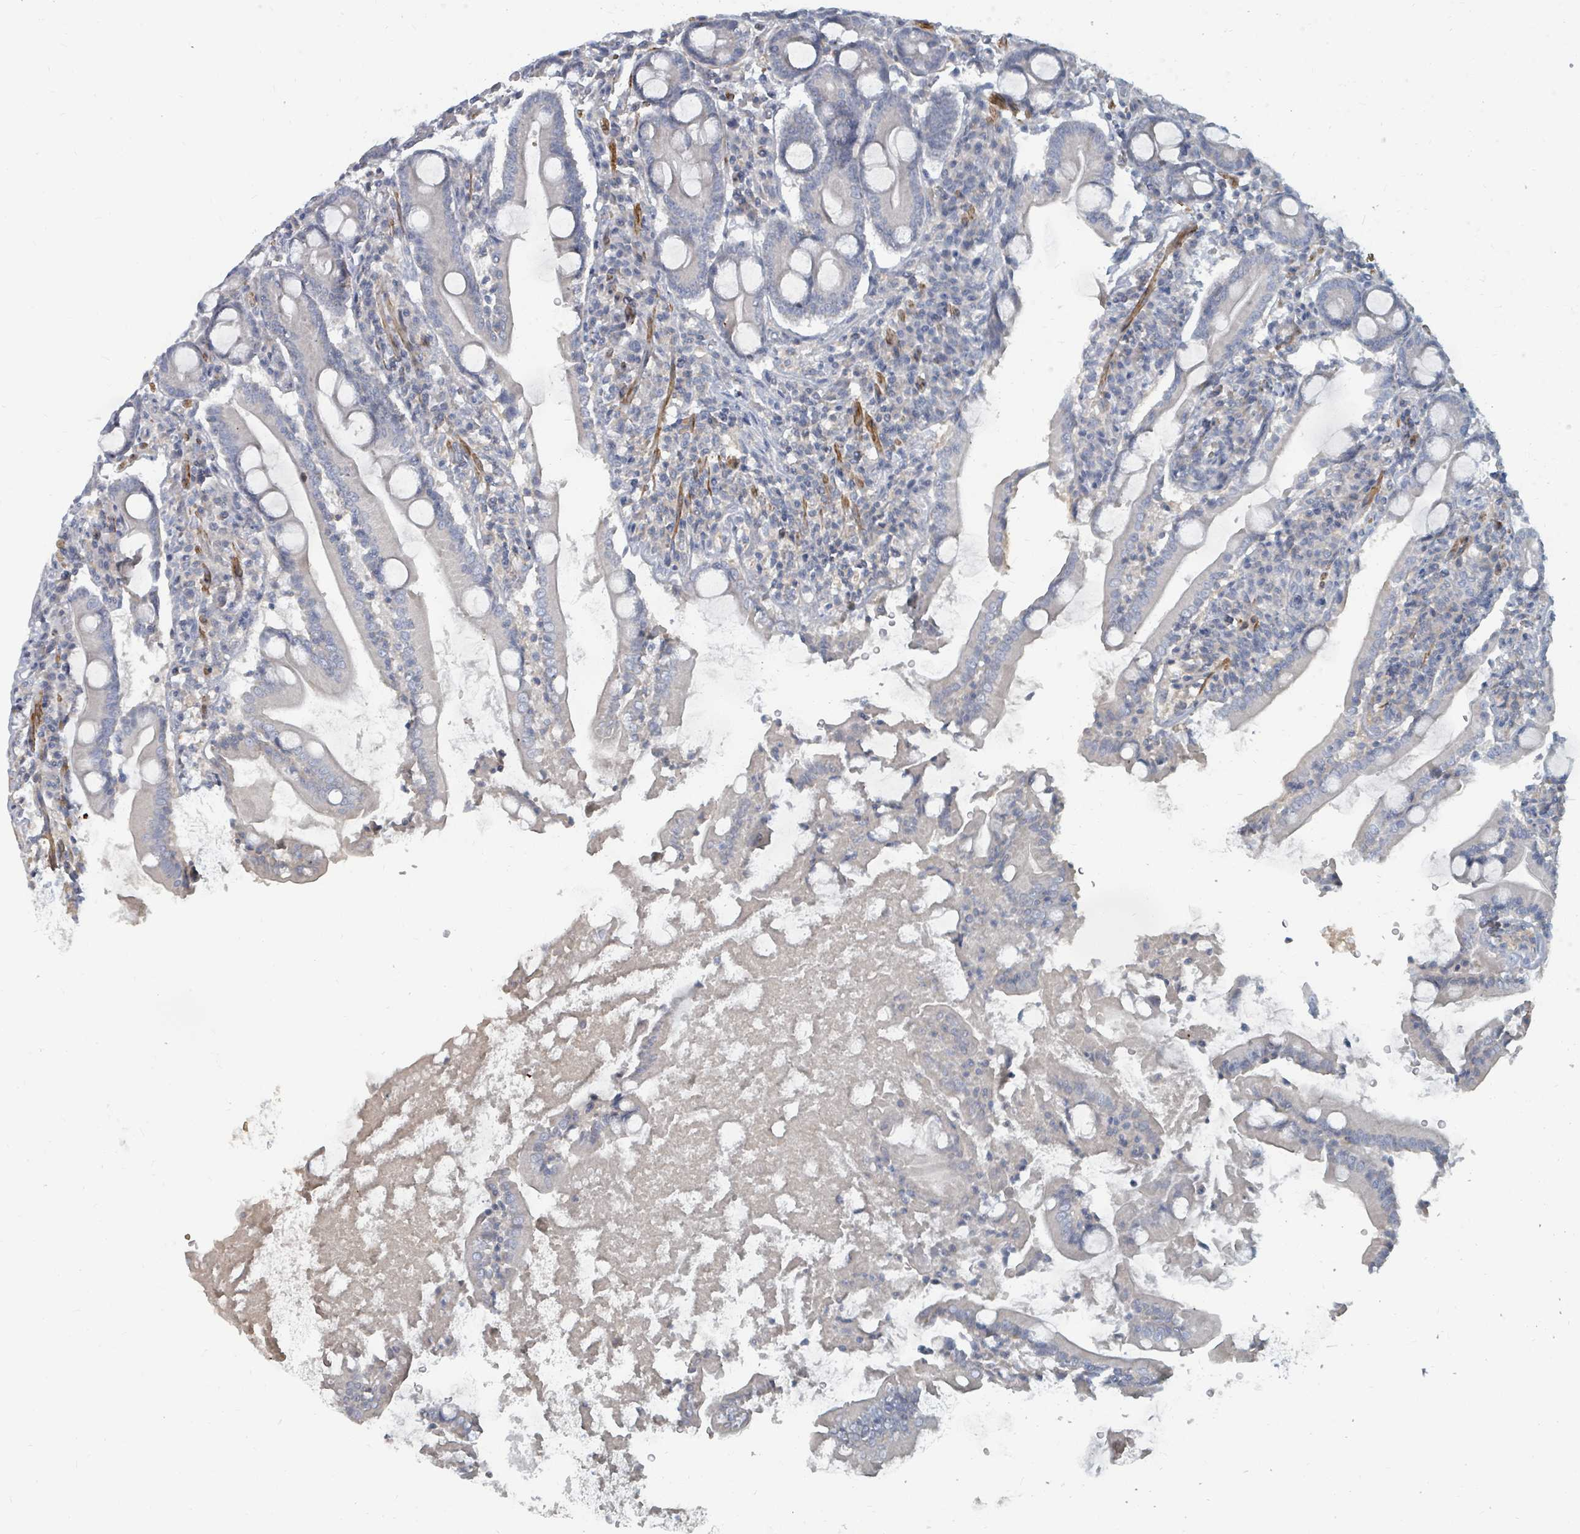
{"staining": {"intensity": "weak", "quantity": "<25%", "location": "cytoplasmic/membranous"}, "tissue": "duodenum", "cell_type": "Glandular cells", "image_type": "normal", "snomed": [{"axis": "morphology", "description": "Normal tissue, NOS"}, {"axis": "topography", "description": "Duodenum"}], "caption": "This is an IHC micrograph of benign duodenum. There is no expression in glandular cells.", "gene": "ARGFX", "patient": {"sex": "male", "age": 35}}